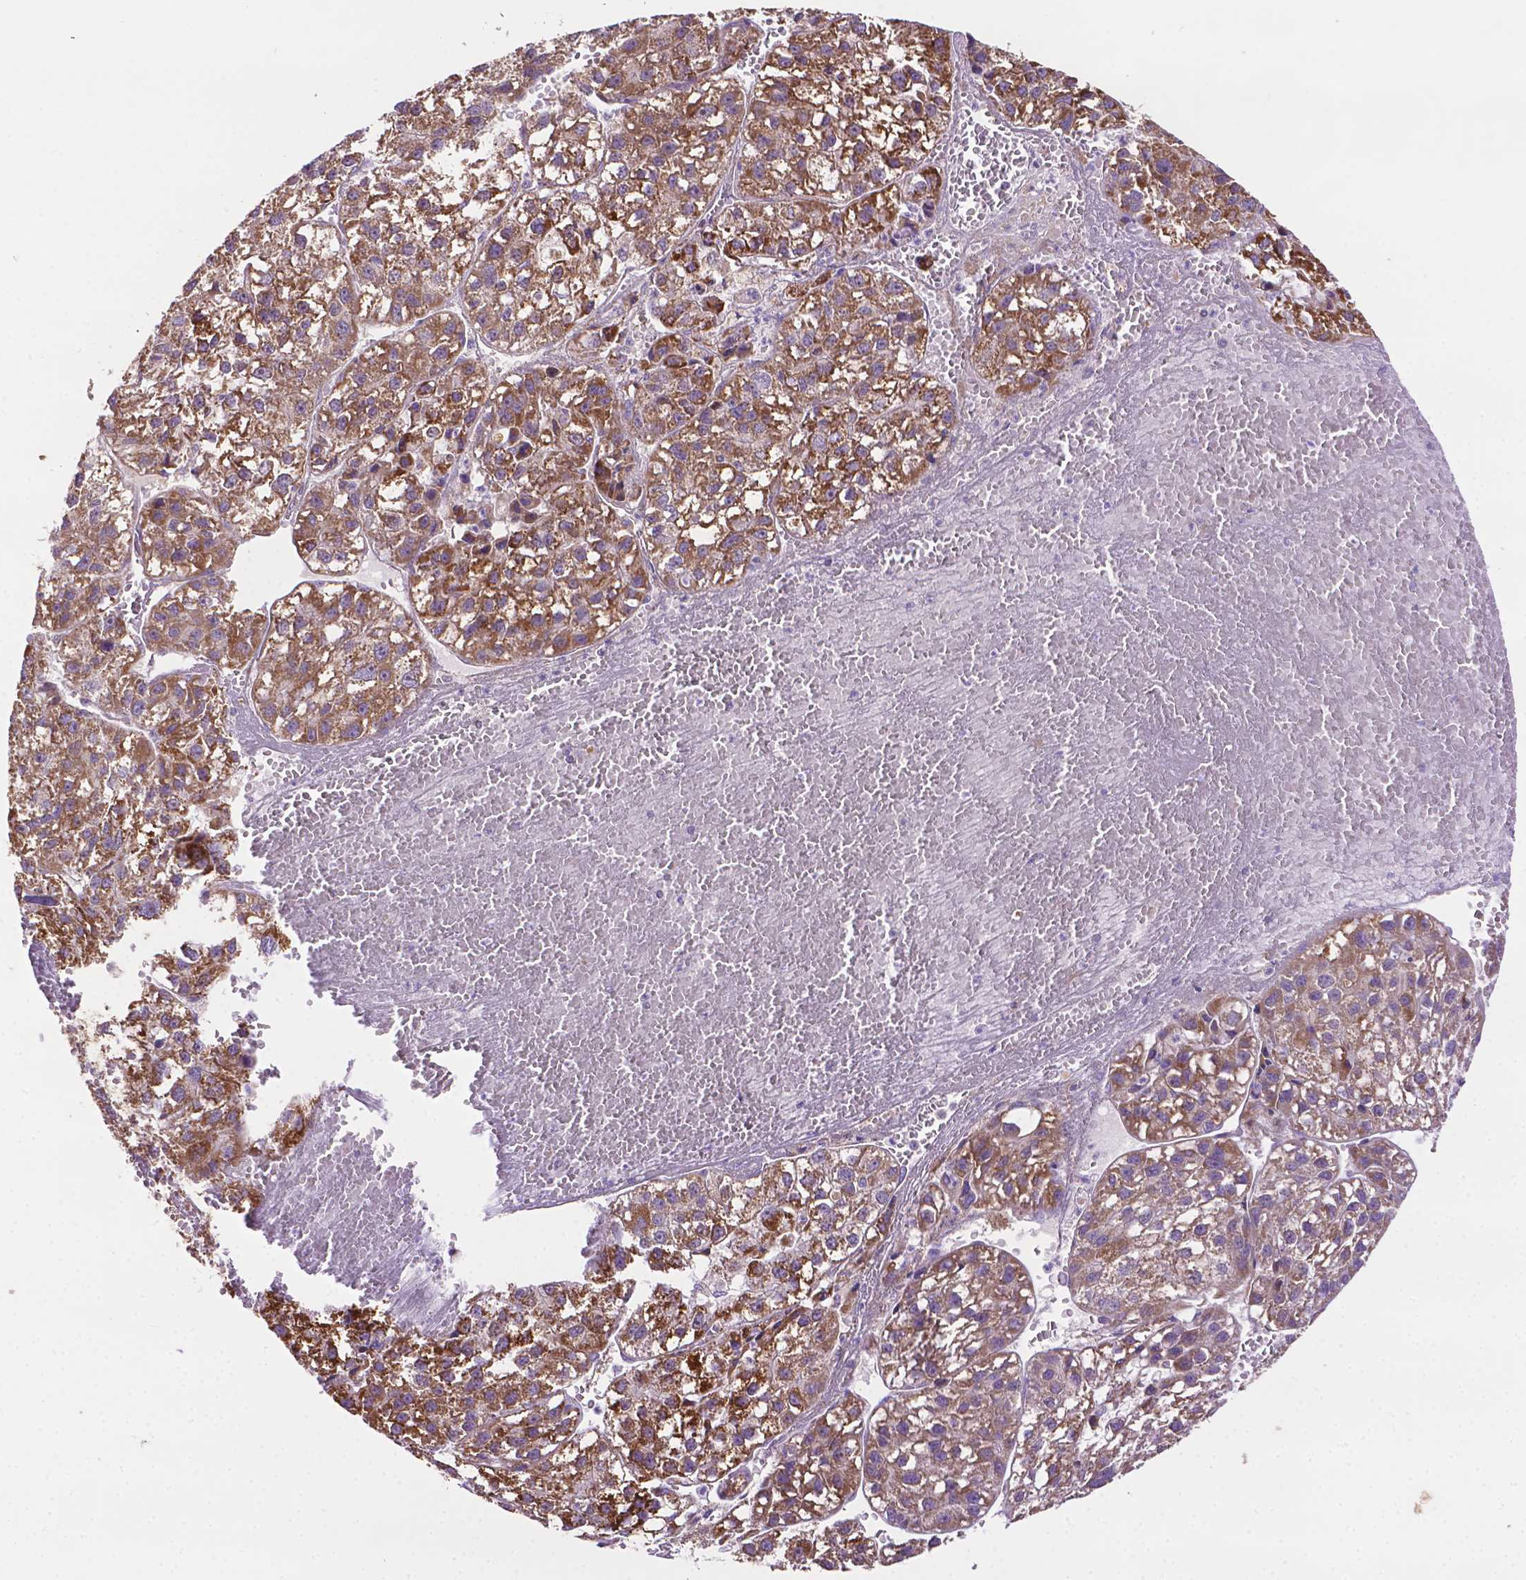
{"staining": {"intensity": "strong", "quantity": "25%-75%", "location": "cytoplasmic/membranous"}, "tissue": "liver cancer", "cell_type": "Tumor cells", "image_type": "cancer", "snomed": [{"axis": "morphology", "description": "Carcinoma, Hepatocellular, NOS"}, {"axis": "topography", "description": "Liver"}], "caption": "This micrograph exhibits immunohistochemistry (IHC) staining of human liver cancer, with high strong cytoplasmic/membranous positivity in approximately 25%-75% of tumor cells.", "gene": "ILVBL", "patient": {"sex": "female", "age": 70}}